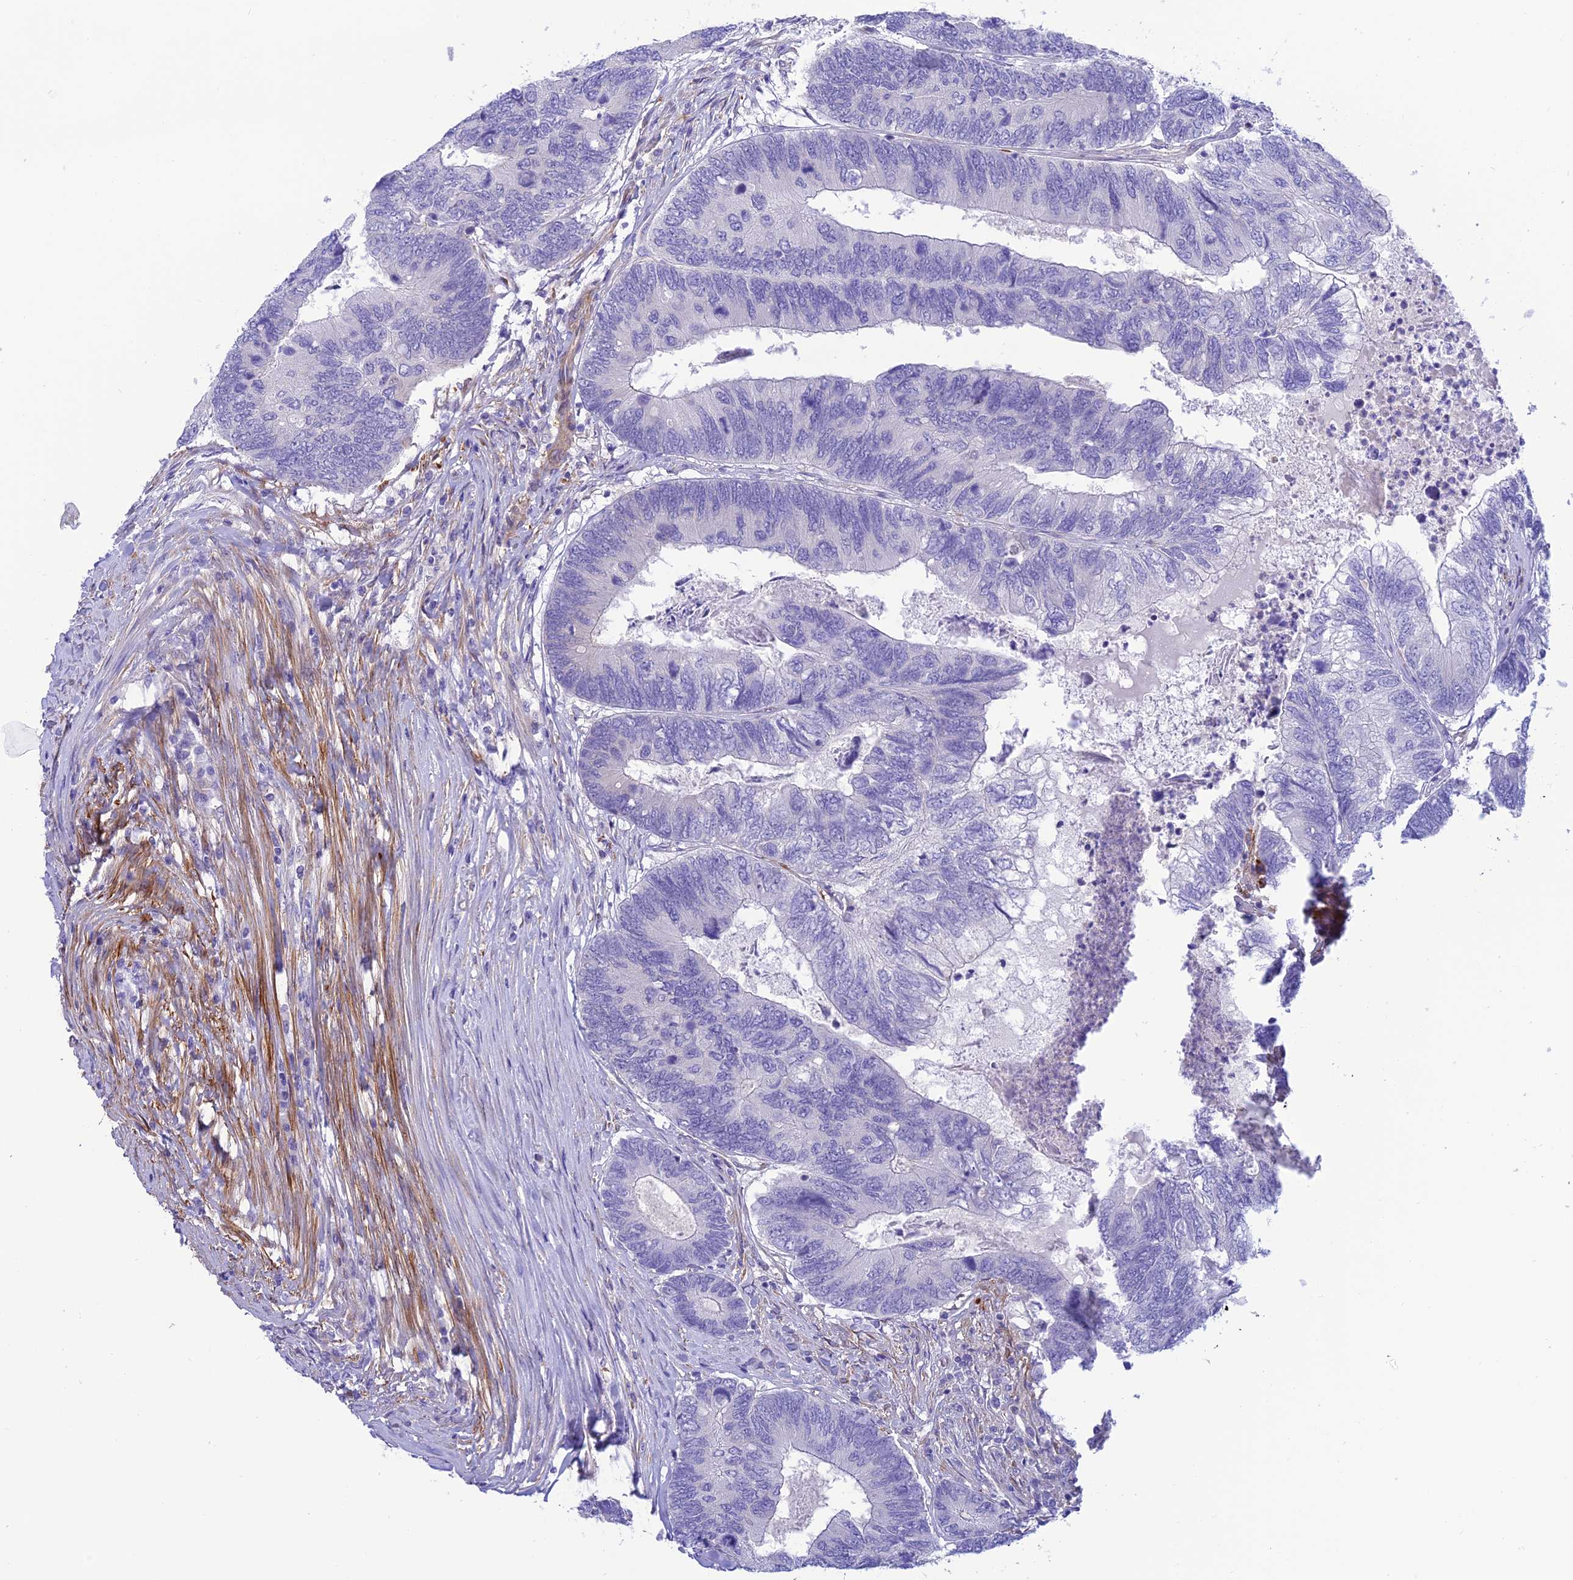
{"staining": {"intensity": "negative", "quantity": "none", "location": "none"}, "tissue": "colorectal cancer", "cell_type": "Tumor cells", "image_type": "cancer", "snomed": [{"axis": "morphology", "description": "Adenocarcinoma, NOS"}, {"axis": "topography", "description": "Colon"}], "caption": "A micrograph of human colorectal cancer (adenocarcinoma) is negative for staining in tumor cells.", "gene": "ZDHHC16", "patient": {"sex": "female", "age": 67}}